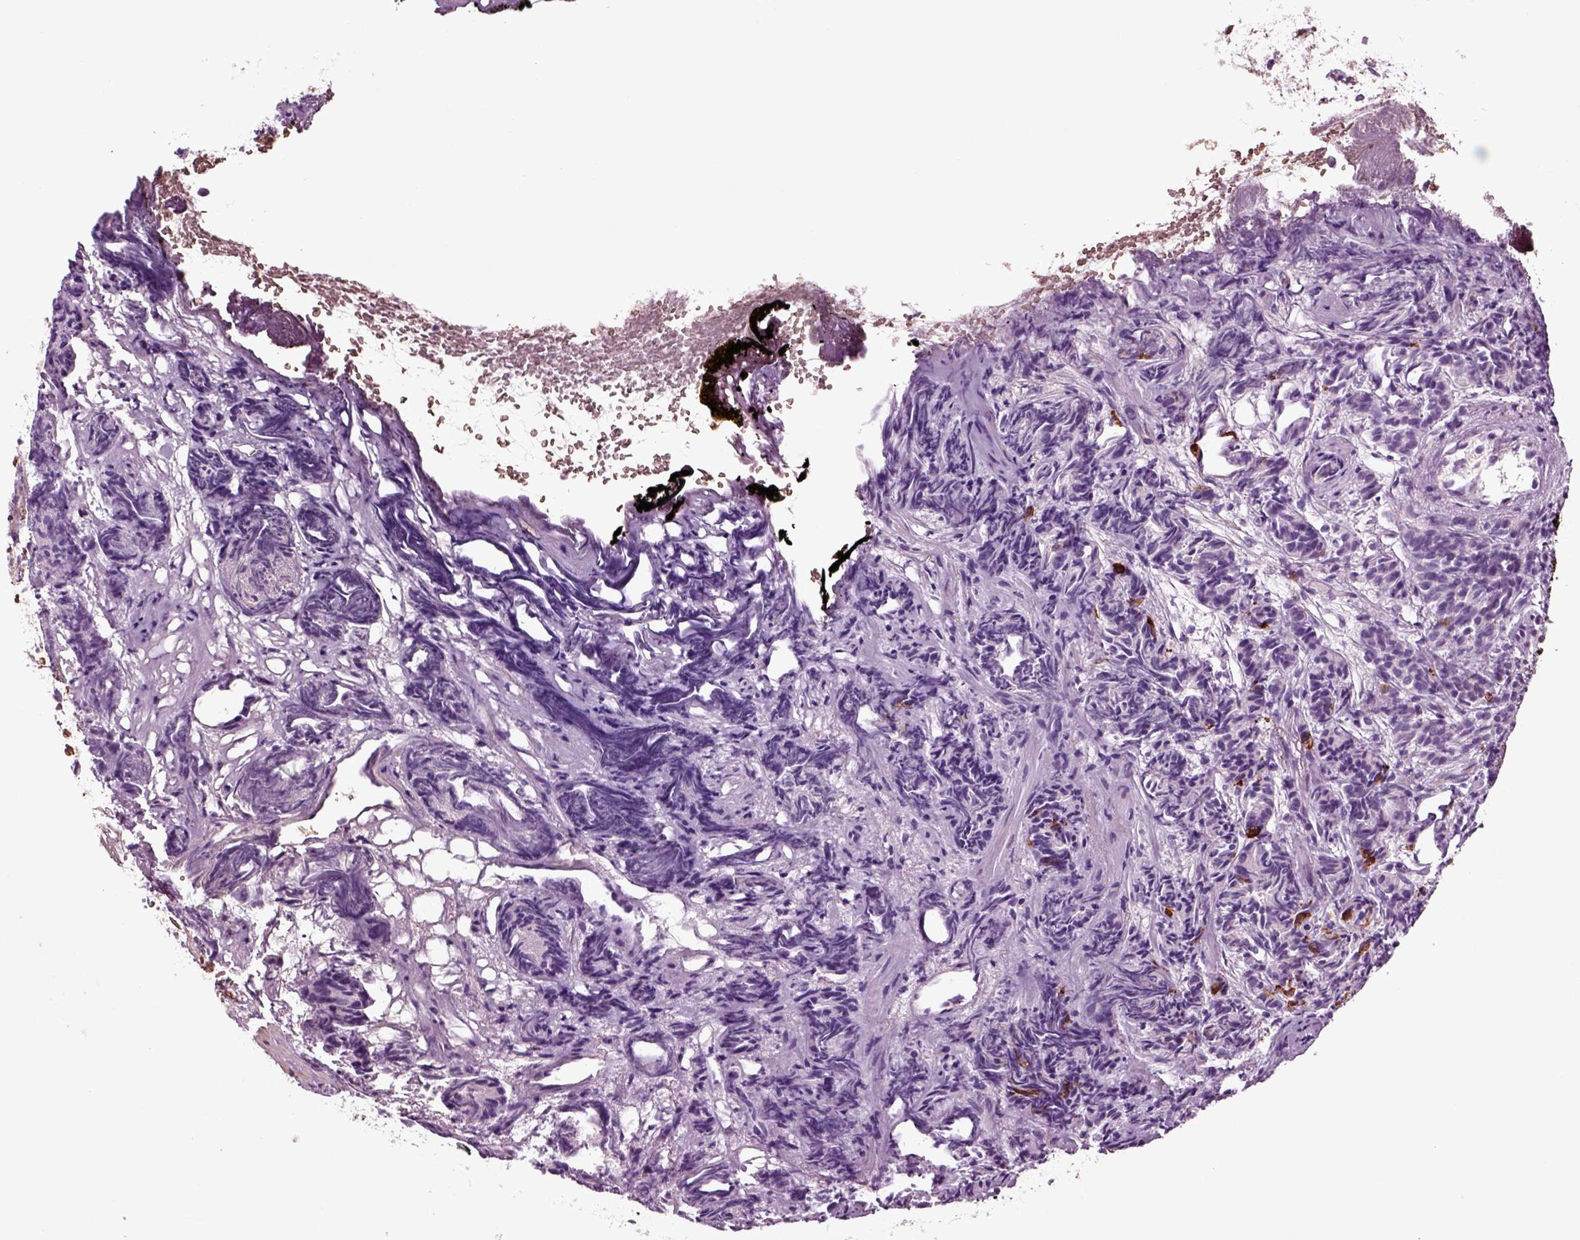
{"staining": {"intensity": "negative", "quantity": "none", "location": "none"}, "tissue": "prostate cancer", "cell_type": "Tumor cells", "image_type": "cancer", "snomed": [{"axis": "morphology", "description": "Adenocarcinoma, High grade"}, {"axis": "topography", "description": "Prostate"}], "caption": "DAB (3,3'-diaminobenzidine) immunohistochemical staining of human prostate cancer (high-grade adenocarcinoma) reveals no significant positivity in tumor cells.", "gene": "CHGB", "patient": {"sex": "male", "age": 84}}